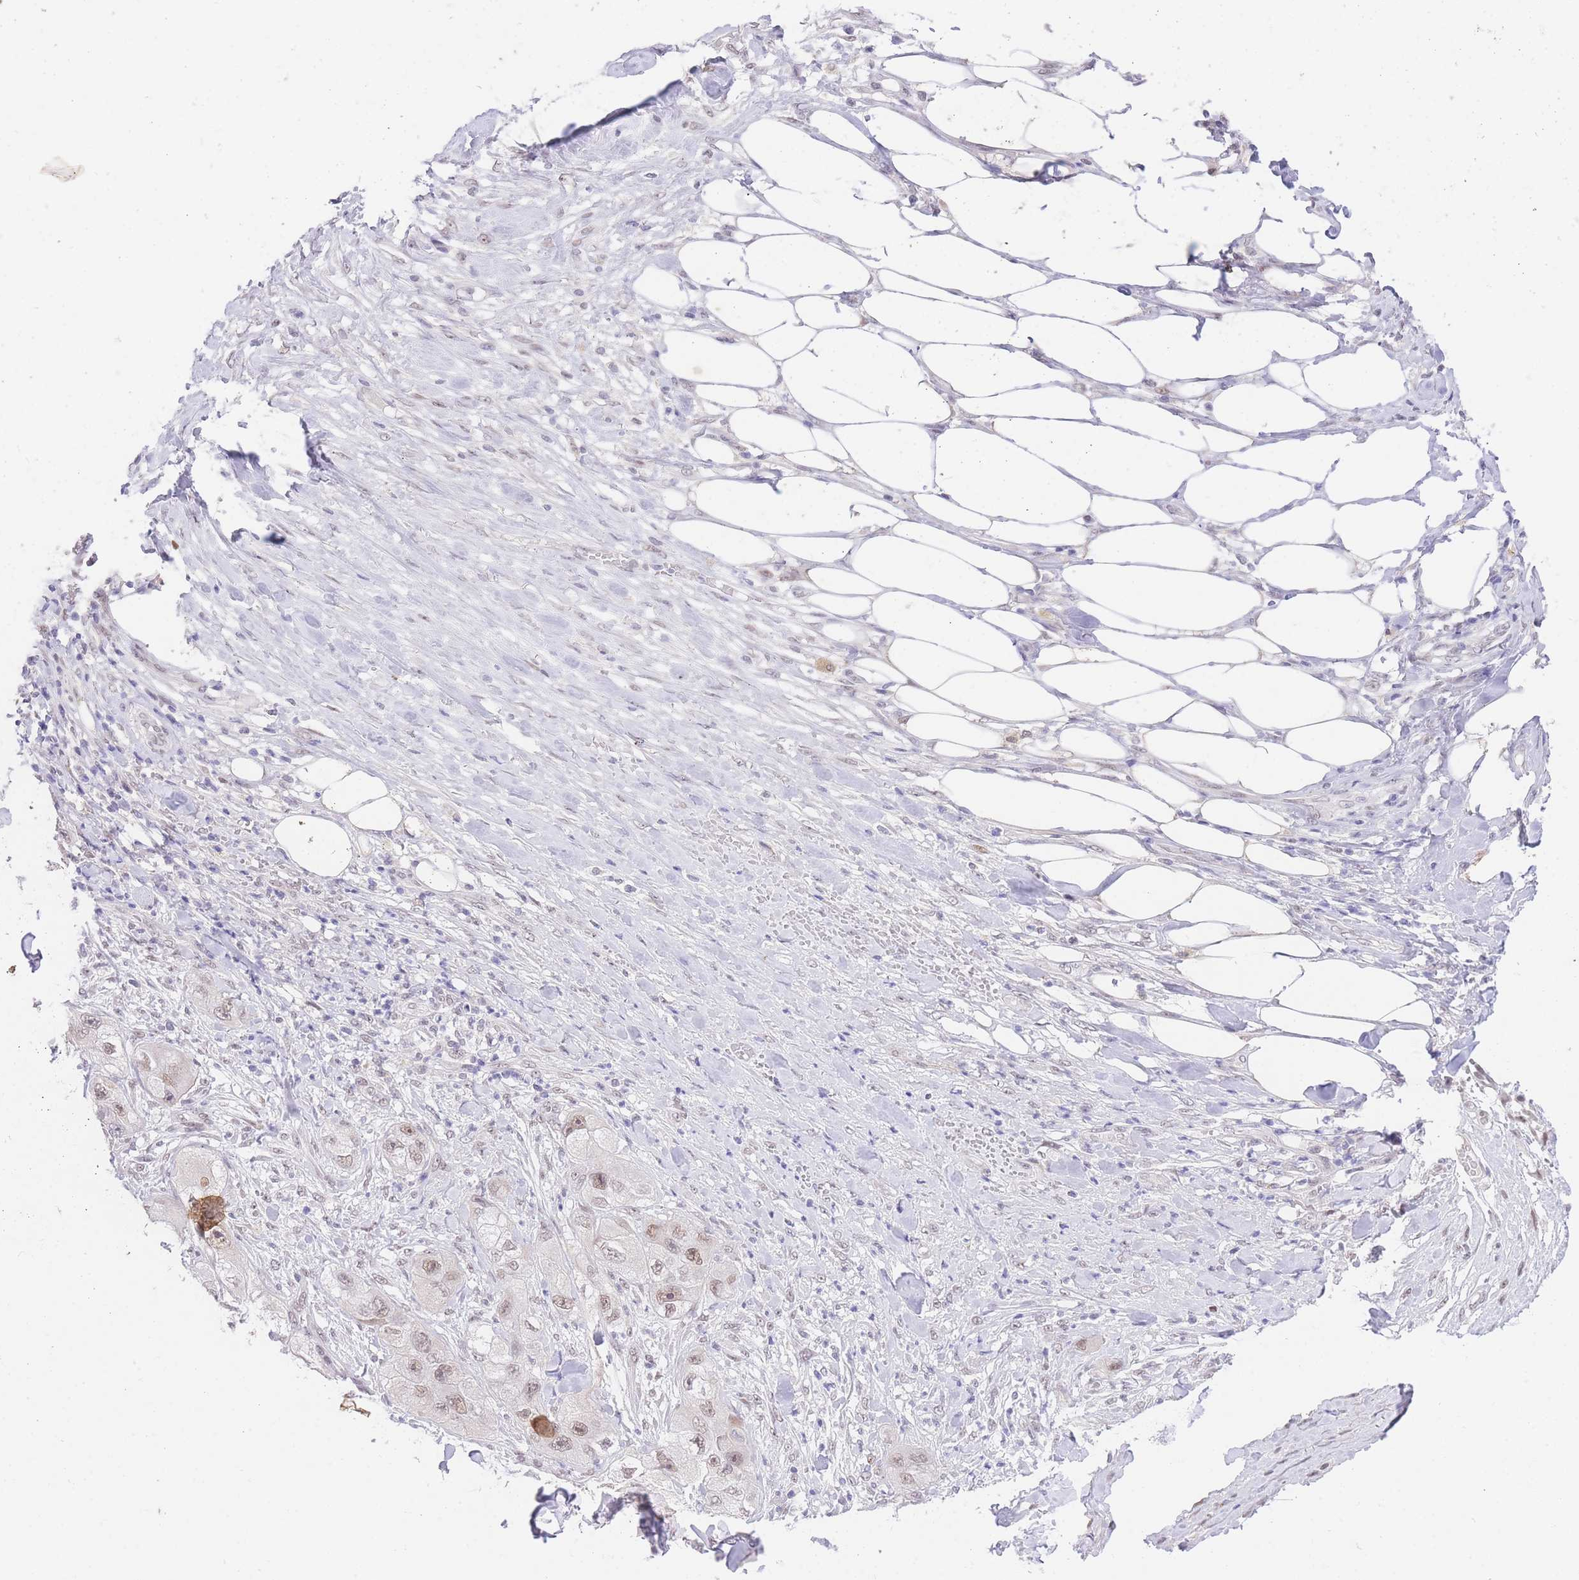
{"staining": {"intensity": "moderate", "quantity": ">75%", "location": "nuclear"}, "tissue": "skin cancer", "cell_type": "Tumor cells", "image_type": "cancer", "snomed": [{"axis": "morphology", "description": "Squamous cell carcinoma, NOS"}, {"axis": "topography", "description": "Skin"}, {"axis": "topography", "description": "Subcutis"}], "caption": "Immunohistochemical staining of human skin cancer displays medium levels of moderate nuclear protein expression in approximately >75% of tumor cells. The staining is performed using DAB (3,3'-diaminobenzidine) brown chromogen to label protein expression. The nuclei are counter-stained blue using hematoxylin.", "gene": "UBXN7", "patient": {"sex": "male", "age": 73}}